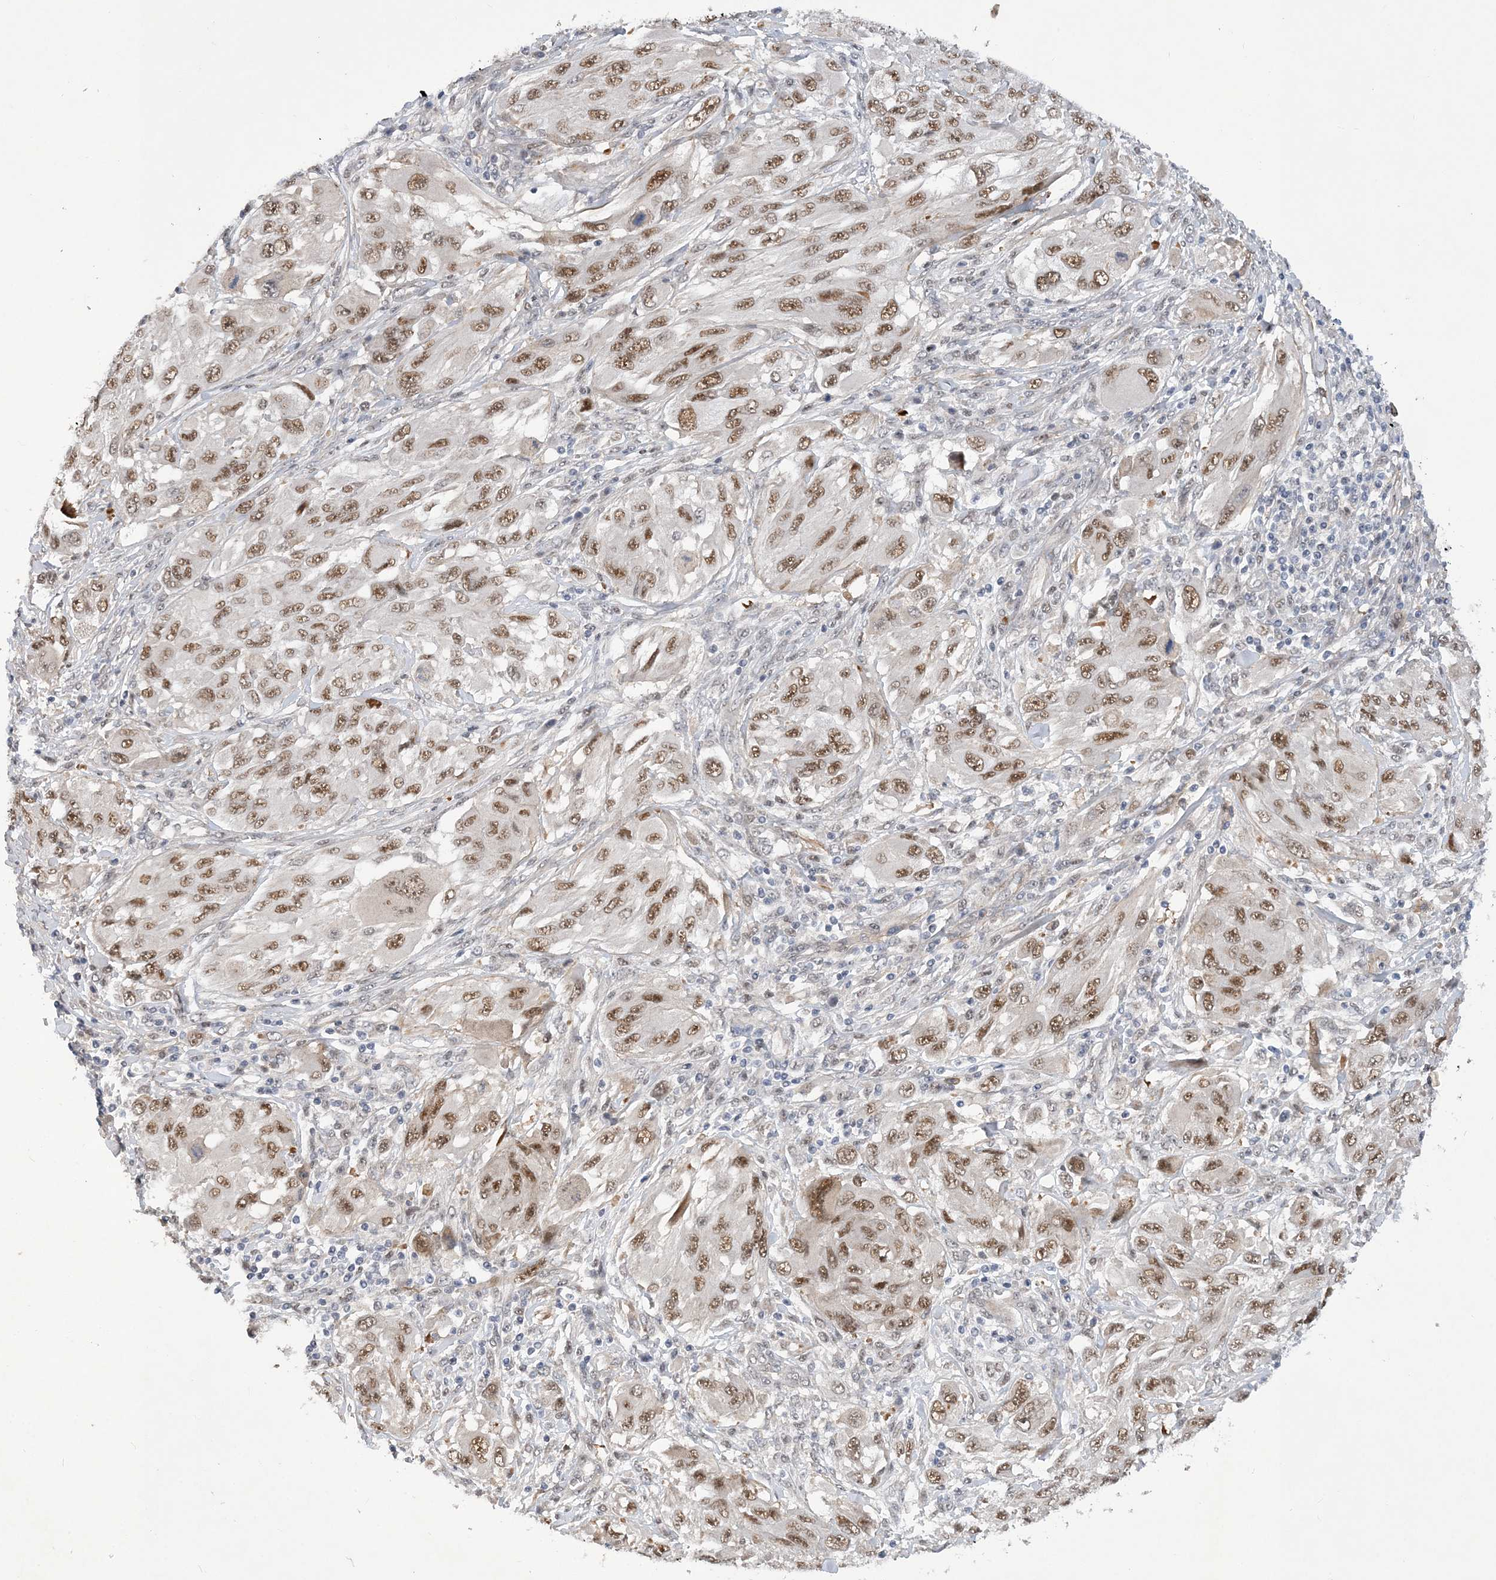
{"staining": {"intensity": "moderate", "quantity": ">75%", "location": "nuclear"}, "tissue": "melanoma", "cell_type": "Tumor cells", "image_type": "cancer", "snomed": [{"axis": "morphology", "description": "Malignant melanoma, NOS"}, {"axis": "topography", "description": "Skin"}], "caption": "This is an image of immunohistochemistry staining of malignant melanoma, which shows moderate staining in the nuclear of tumor cells.", "gene": "FAM217A", "patient": {"sex": "female", "age": 91}}